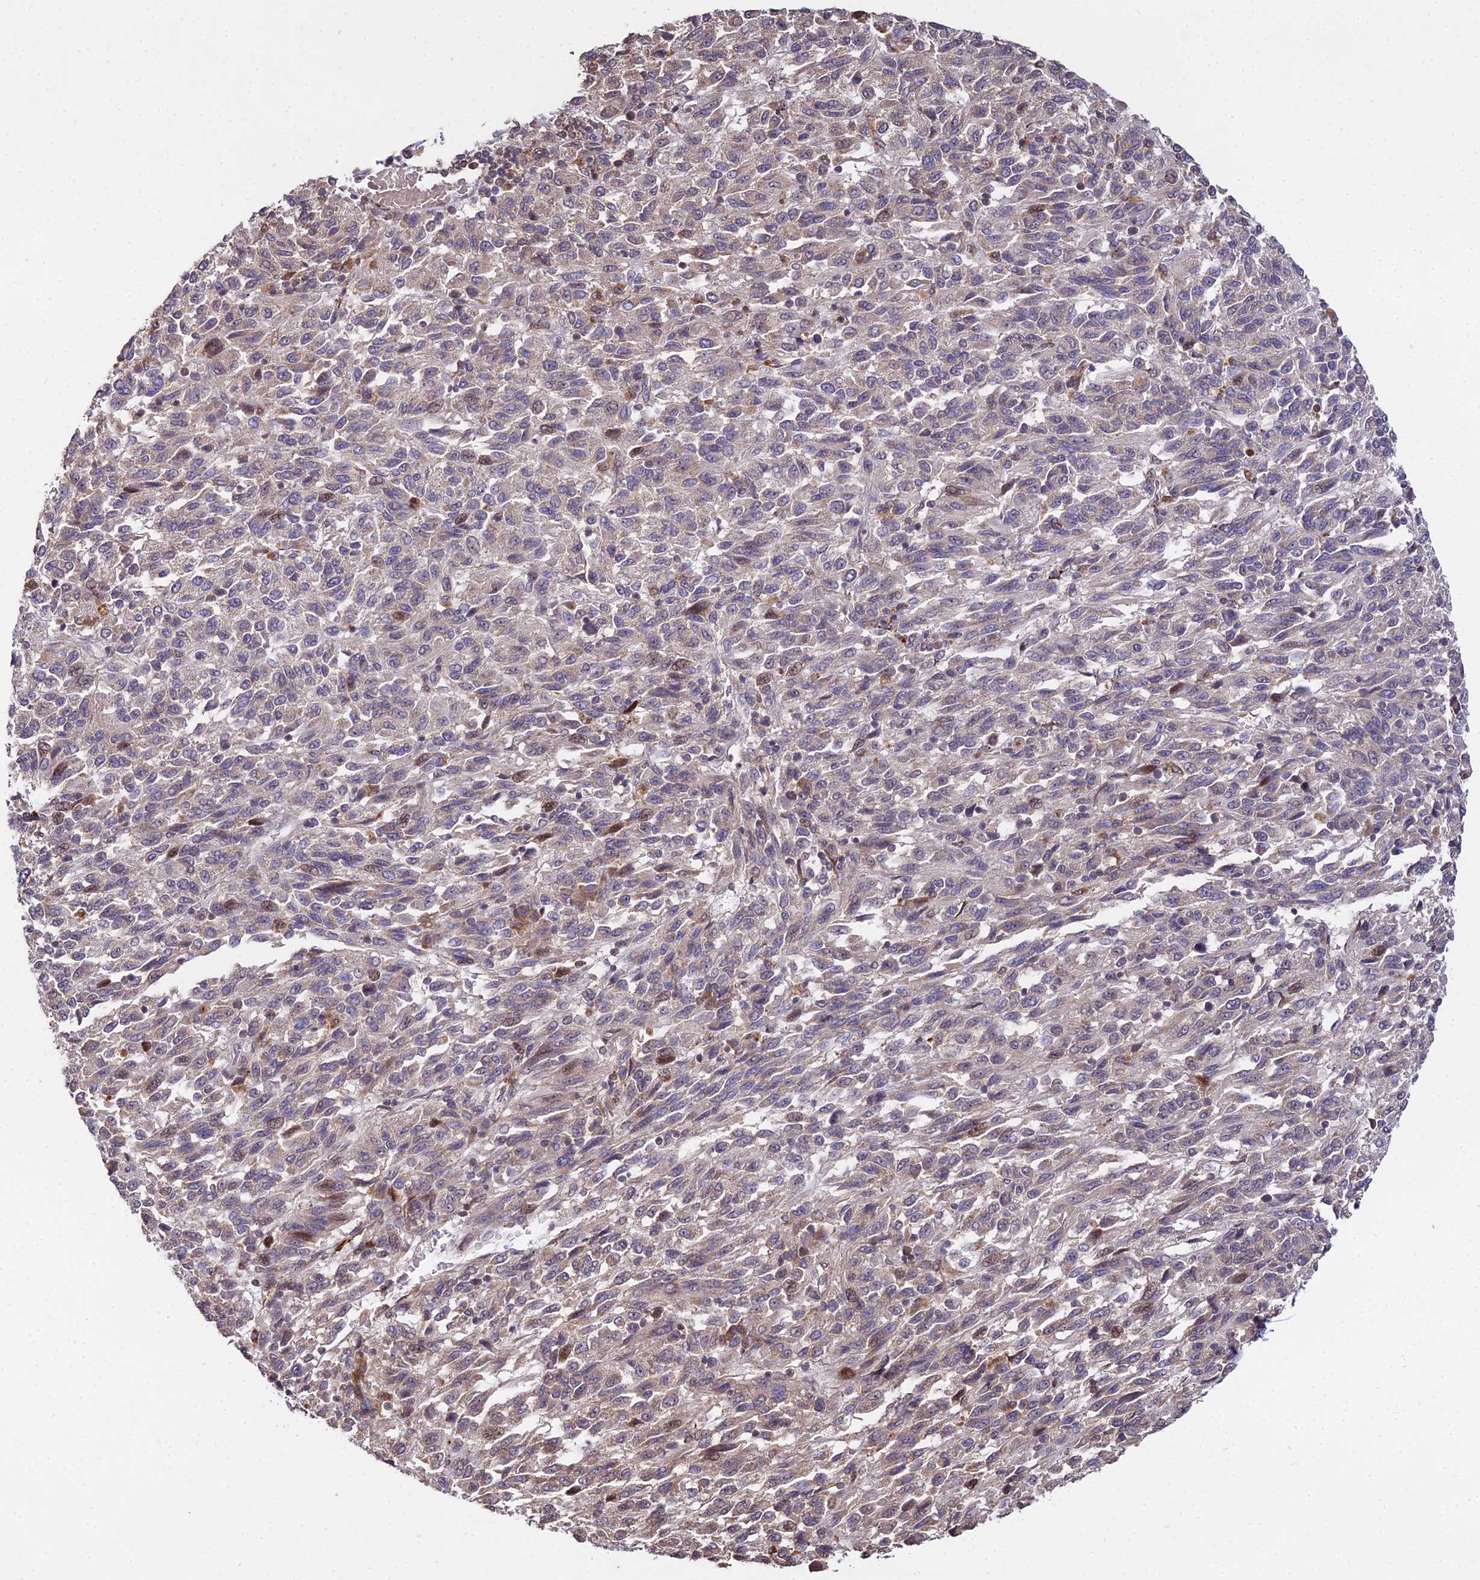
{"staining": {"intensity": "weak", "quantity": "<25%", "location": "cytoplasmic/membranous"}, "tissue": "melanoma", "cell_type": "Tumor cells", "image_type": "cancer", "snomed": [{"axis": "morphology", "description": "Malignant melanoma, Metastatic site"}, {"axis": "topography", "description": "Lung"}], "caption": "Micrograph shows no significant protein positivity in tumor cells of malignant melanoma (metastatic site).", "gene": "RBMS2", "patient": {"sex": "male", "age": 64}}